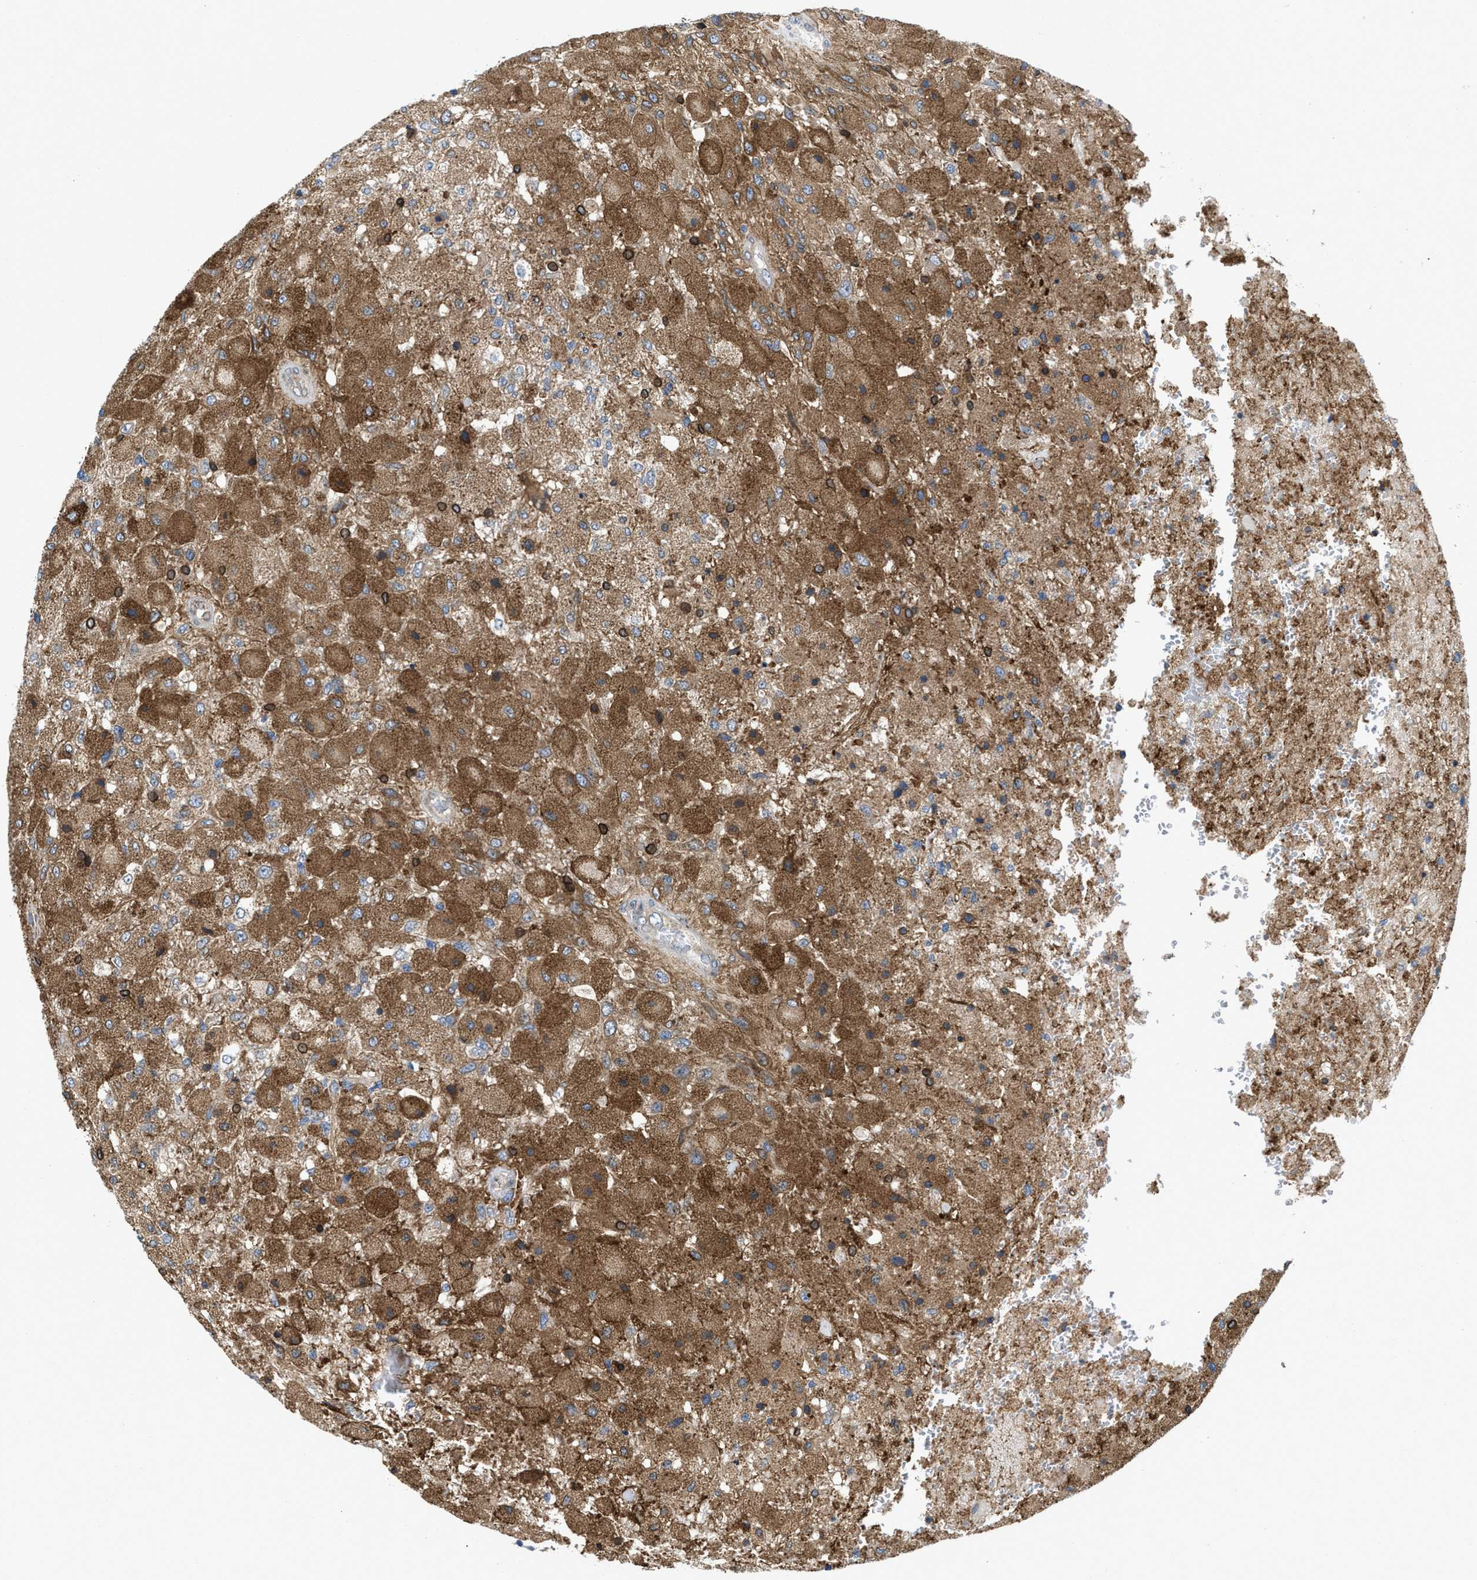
{"staining": {"intensity": "strong", "quantity": ">75%", "location": "cytoplasmic/membranous"}, "tissue": "glioma", "cell_type": "Tumor cells", "image_type": "cancer", "snomed": [{"axis": "morphology", "description": "Normal tissue, NOS"}, {"axis": "morphology", "description": "Glioma, malignant, High grade"}, {"axis": "topography", "description": "Cerebral cortex"}], "caption": "Strong cytoplasmic/membranous protein positivity is appreciated in about >75% of tumor cells in glioma. (brown staining indicates protein expression, while blue staining denotes nuclei).", "gene": "ERLIN2", "patient": {"sex": "male", "age": 77}}